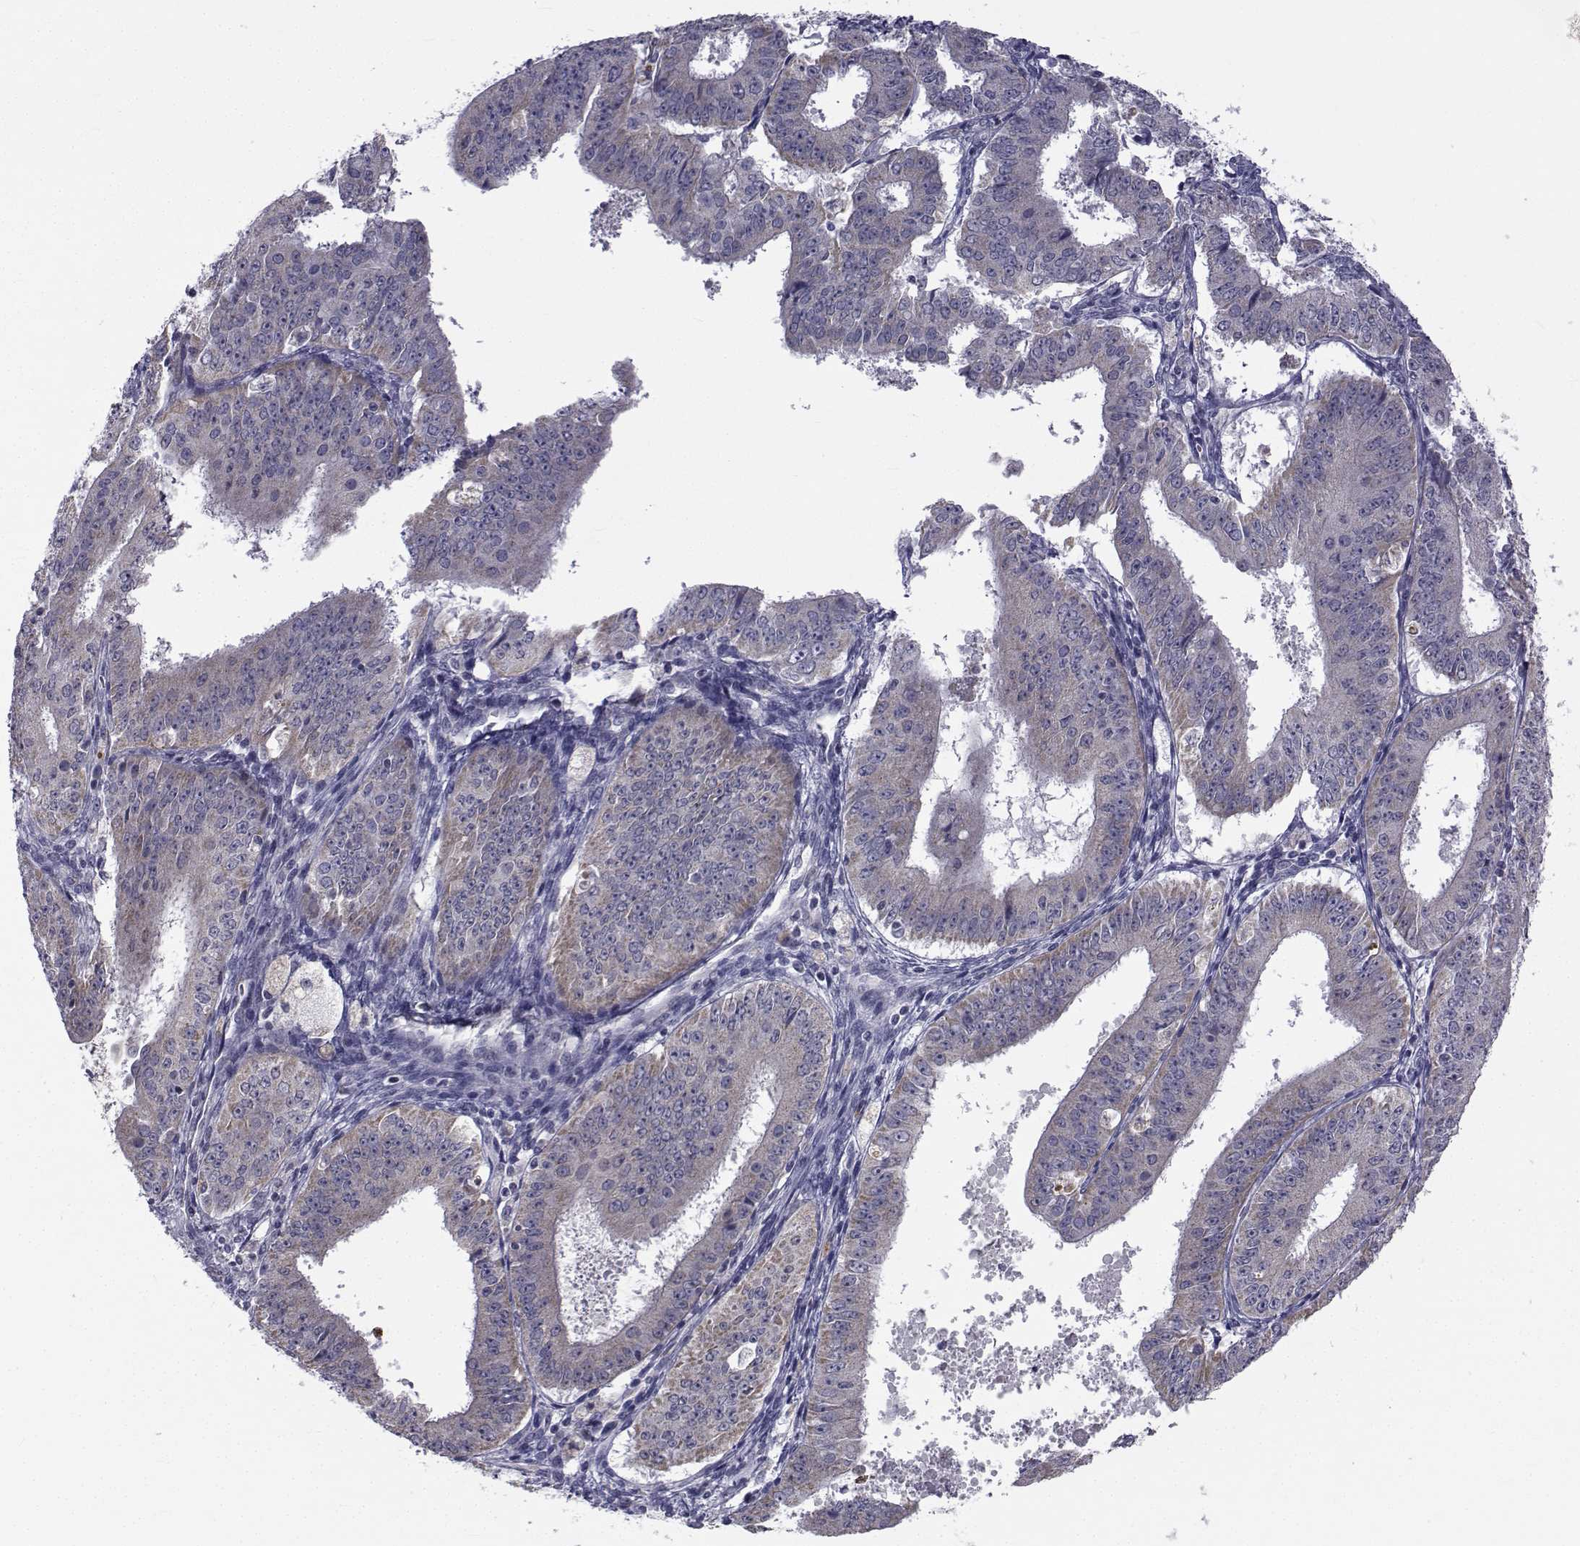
{"staining": {"intensity": "negative", "quantity": "none", "location": "none"}, "tissue": "ovarian cancer", "cell_type": "Tumor cells", "image_type": "cancer", "snomed": [{"axis": "morphology", "description": "Carcinoma, endometroid"}, {"axis": "topography", "description": "Ovary"}], "caption": "Immunohistochemistry (IHC) photomicrograph of neoplastic tissue: human endometroid carcinoma (ovarian) stained with DAB displays no significant protein expression in tumor cells.", "gene": "ANGPT1", "patient": {"sex": "female", "age": 42}}